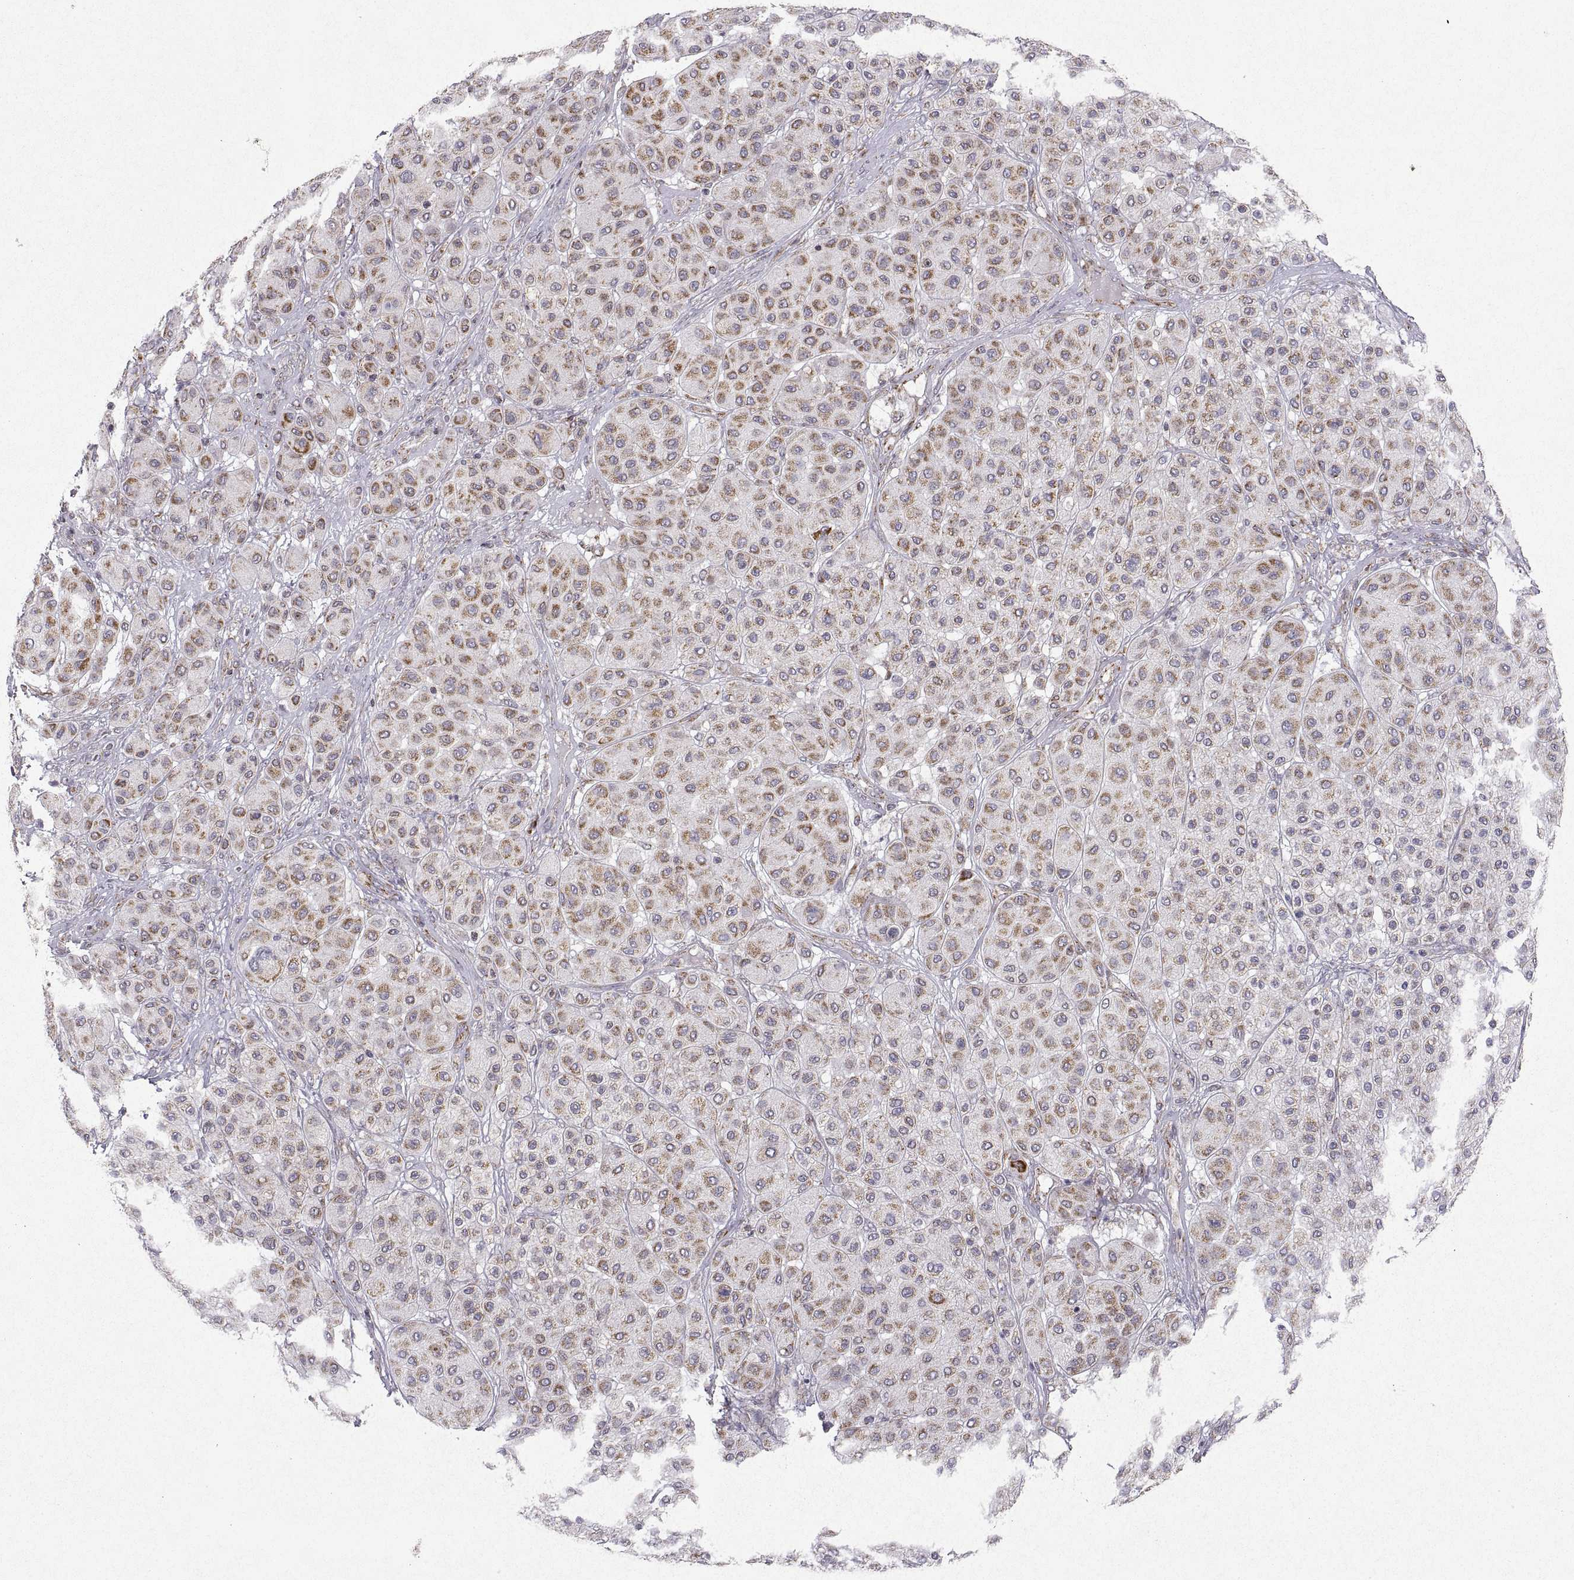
{"staining": {"intensity": "moderate", "quantity": "25%-75%", "location": "cytoplasmic/membranous"}, "tissue": "melanoma", "cell_type": "Tumor cells", "image_type": "cancer", "snomed": [{"axis": "morphology", "description": "Malignant melanoma, Metastatic site"}, {"axis": "topography", "description": "Smooth muscle"}], "caption": "Malignant melanoma (metastatic site) stained for a protein exhibits moderate cytoplasmic/membranous positivity in tumor cells.", "gene": "MANBAL", "patient": {"sex": "male", "age": 41}}